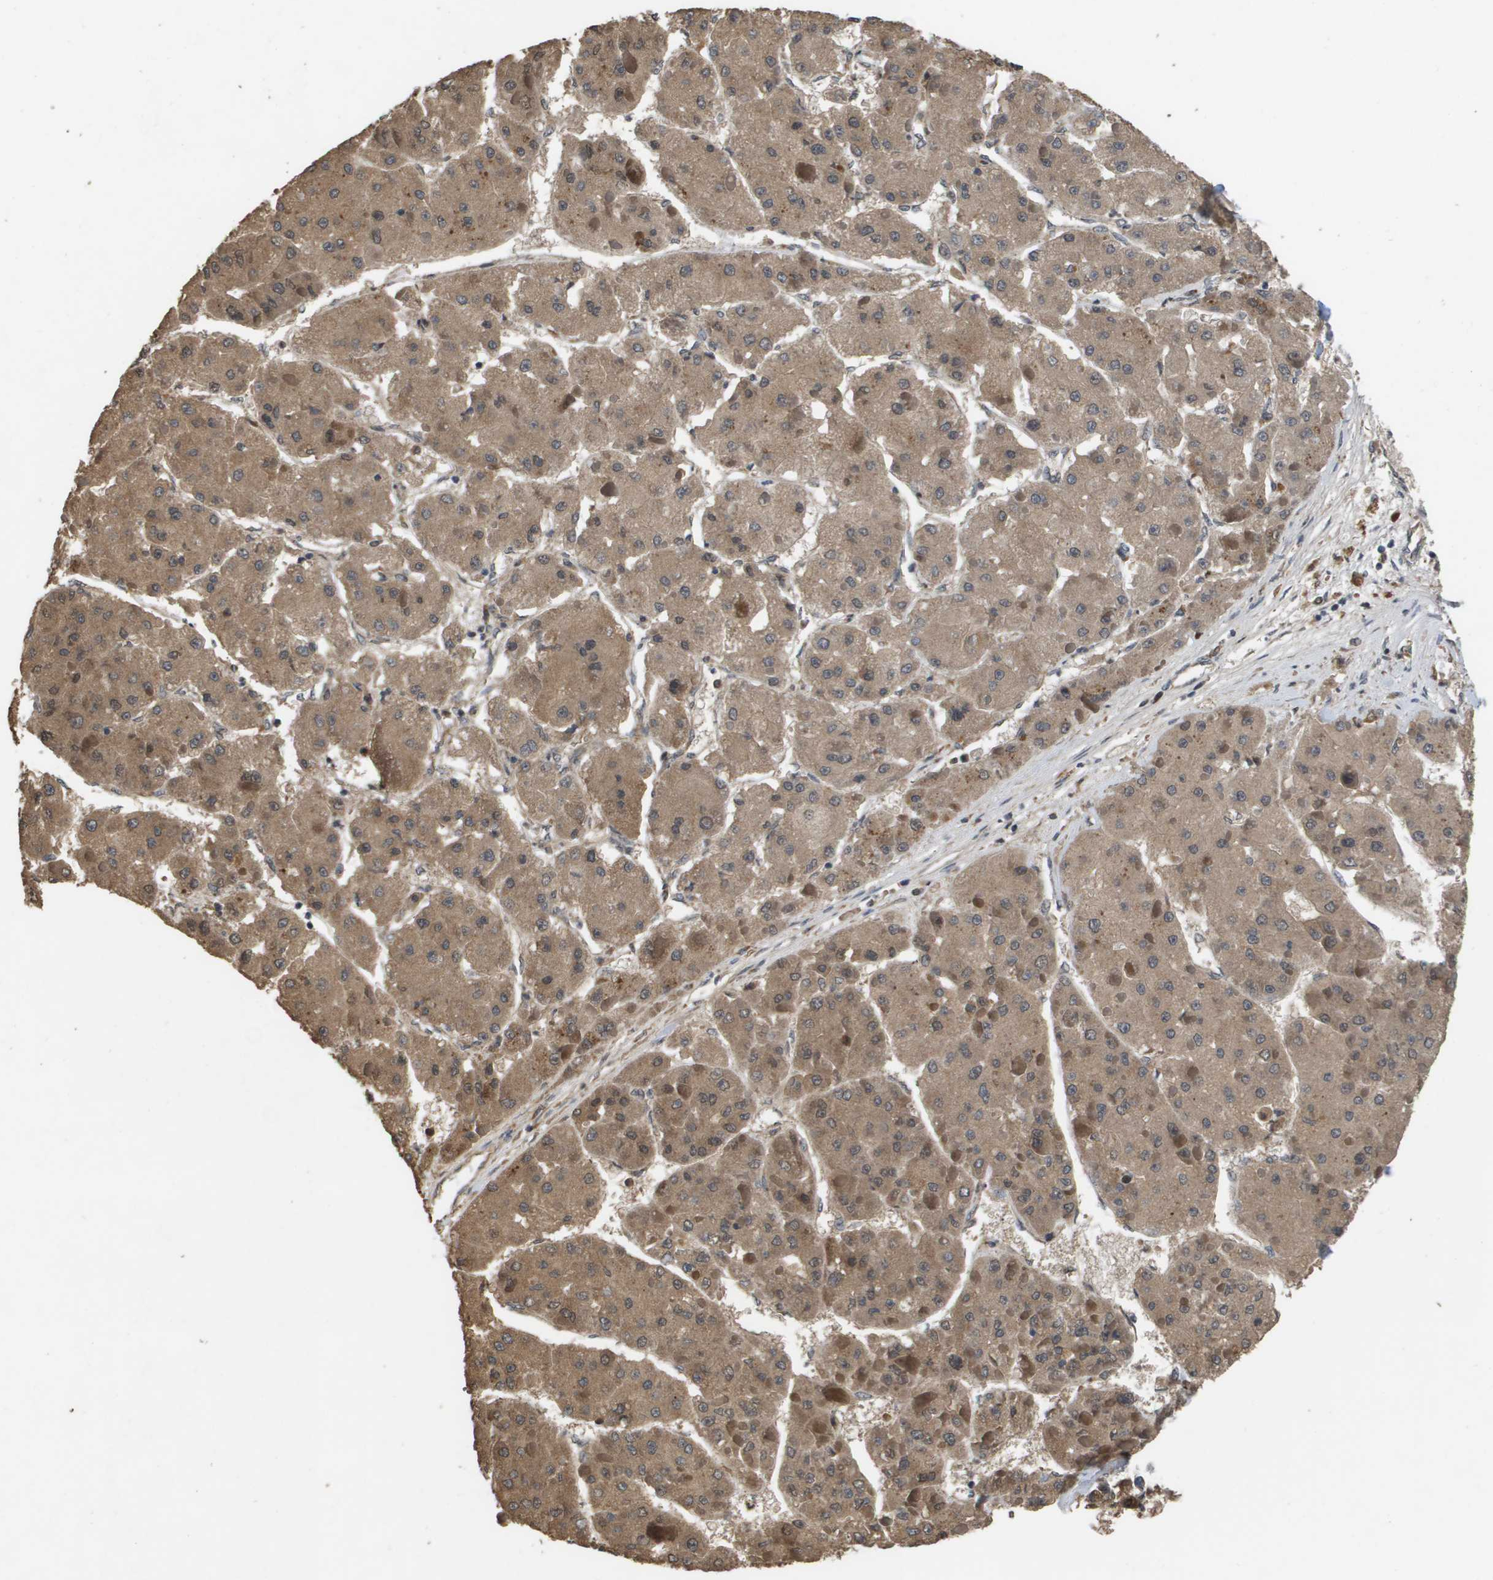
{"staining": {"intensity": "moderate", "quantity": ">75%", "location": "cytoplasmic/membranous"}, "tissue": "liver cancer", "cell_type": "Tumor cells", "image_type": "cancer", "snomed": [{"axis": "morphology", "description": "Carcinoma, Hepatocellular, NOS"}, {"axis": "topography", "description": "Liver"}], "caption": "Immunohistochemical staining of liver cancer reveals moderate cytoplasmic/membranous protein expression in about >75% of tumor cells.", "gene": "SPTLC1", "patient": {"sex": "female", "age": 73}}